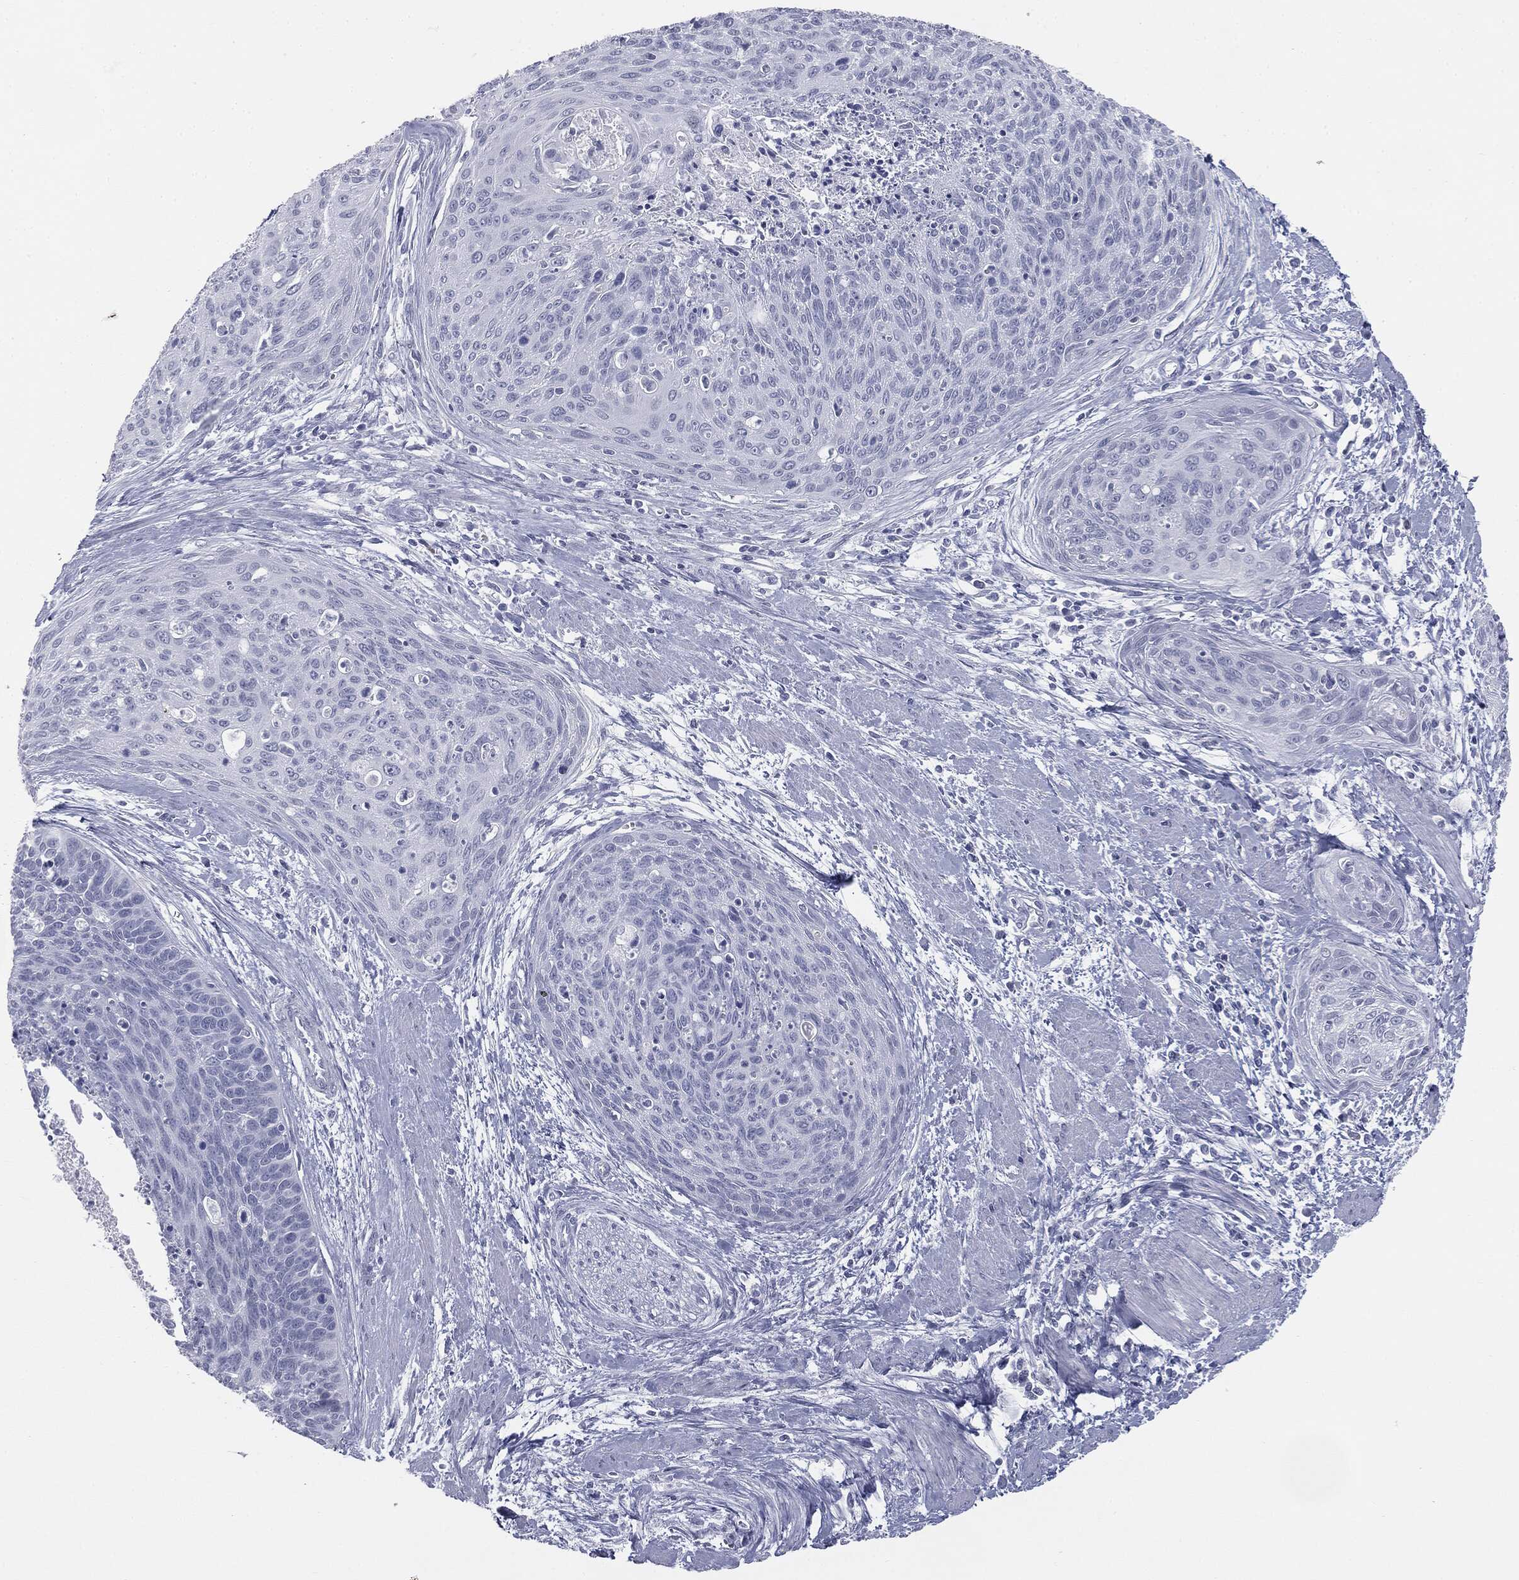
{"staining": {"intensity": "negative", "quantity": "none", "location": "none"}, "tissue": "cervical cancer", "cell_type": "Tumor cells", "image_type": "cancer", "snomed": [{"axis": "morphology", "description": "Squamous cell carcinoma, NOS"}, {"axis": "topography", "description": "Cervix"}], "caption": "Immunohistochemical staining of cervical squamous cell carcinoma reveals no significant staining in tumor cells.", "gene": "TPO", "patient": {"sex": "female", "age": 55}}